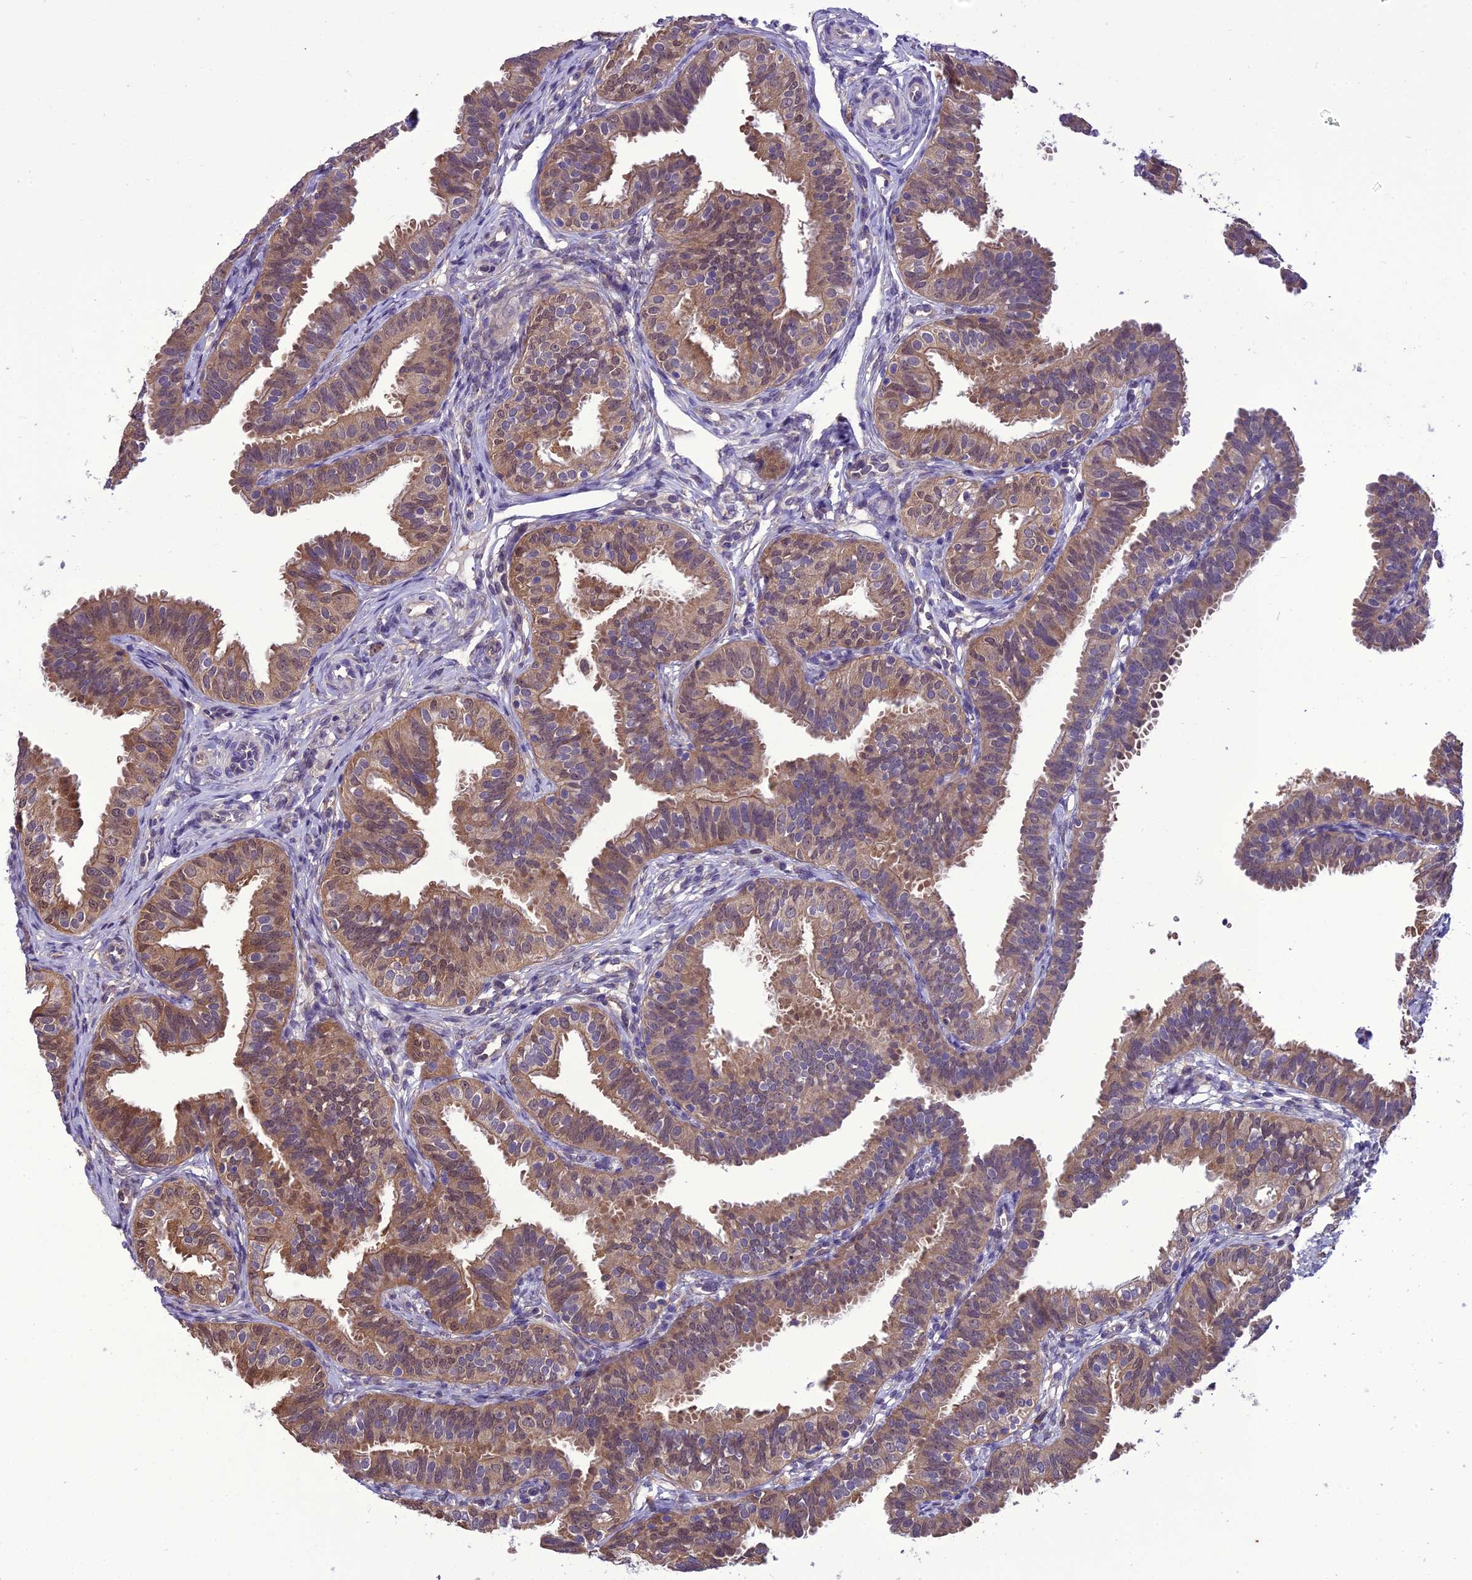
{"staining": {"intensity": "moderate", "quantity": ">75%", "location": "cytoplasmic/membranous,nuclear"}, "tissue": "fallopian tube", "cell_type": "Glandular cells", "image_type": "normal", "snomed": [{"axis": "morphology", "description": "Normal tissue, NOS"}, {"axis": "topography", "description": "Fallopian tube"}], "caption": "Human fallopian tube stained with a brown dye shows moderate cytoplasmic/membranous,nuclear positive staining in about >75% of glandular cells.", "gene": "BORCS6", "patient": {"sex": "female", "age": 35}}